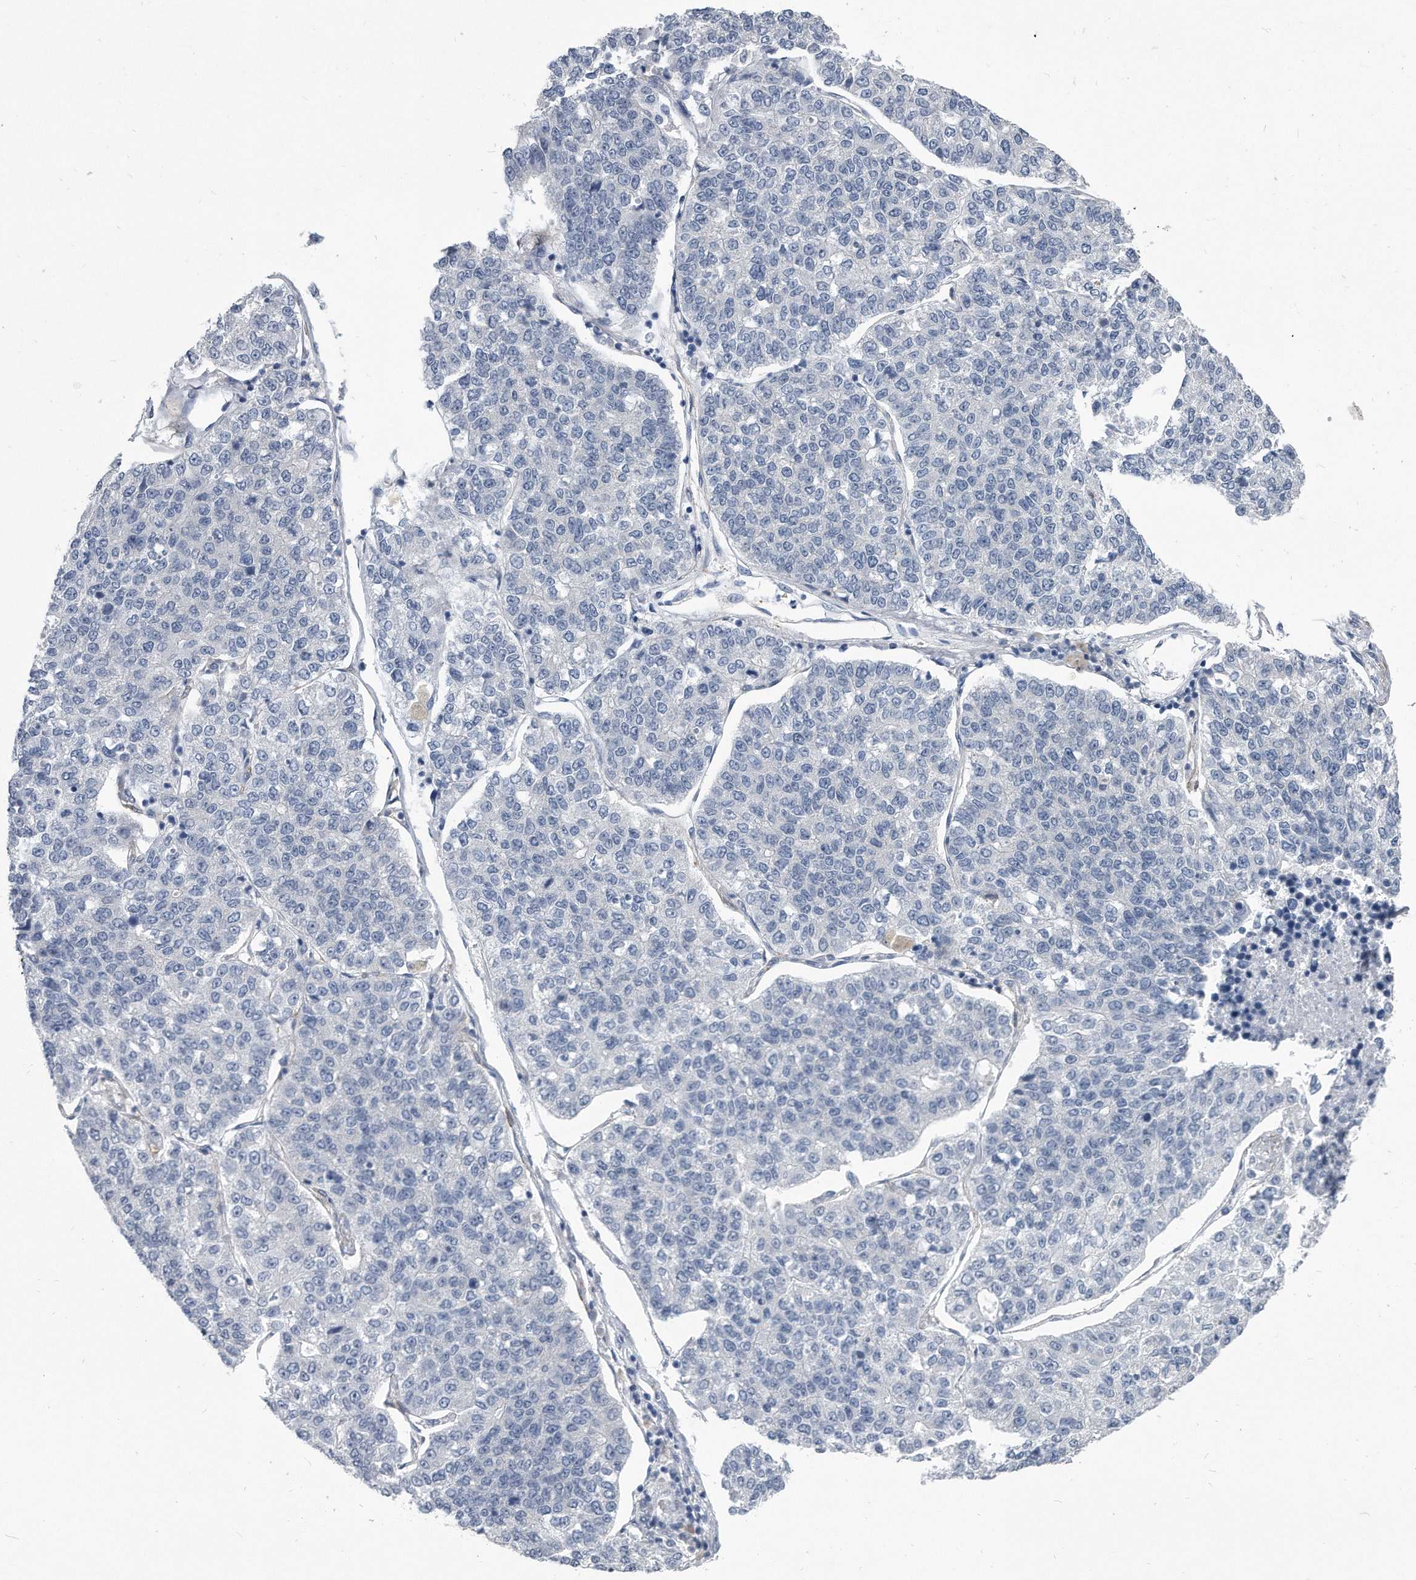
{"staining": {"intensity": "negative", "quantity": "none", "location": "none"}, "tissue": "lung cancer", "cell_type": "Tumor cells", "image_type": "cancer", "snomed": [{"axis": "morphology", "description": "Adenocarcinoma, NOS"}, {"axis": "topography", "description": "Lung"}], "caption": "This is an immunohistochemistry micrograph of human lung cancer. There is no staining in tumor cells.", "gene": "EIF2B4", "patient": {"sex": "male", "age": 49}}